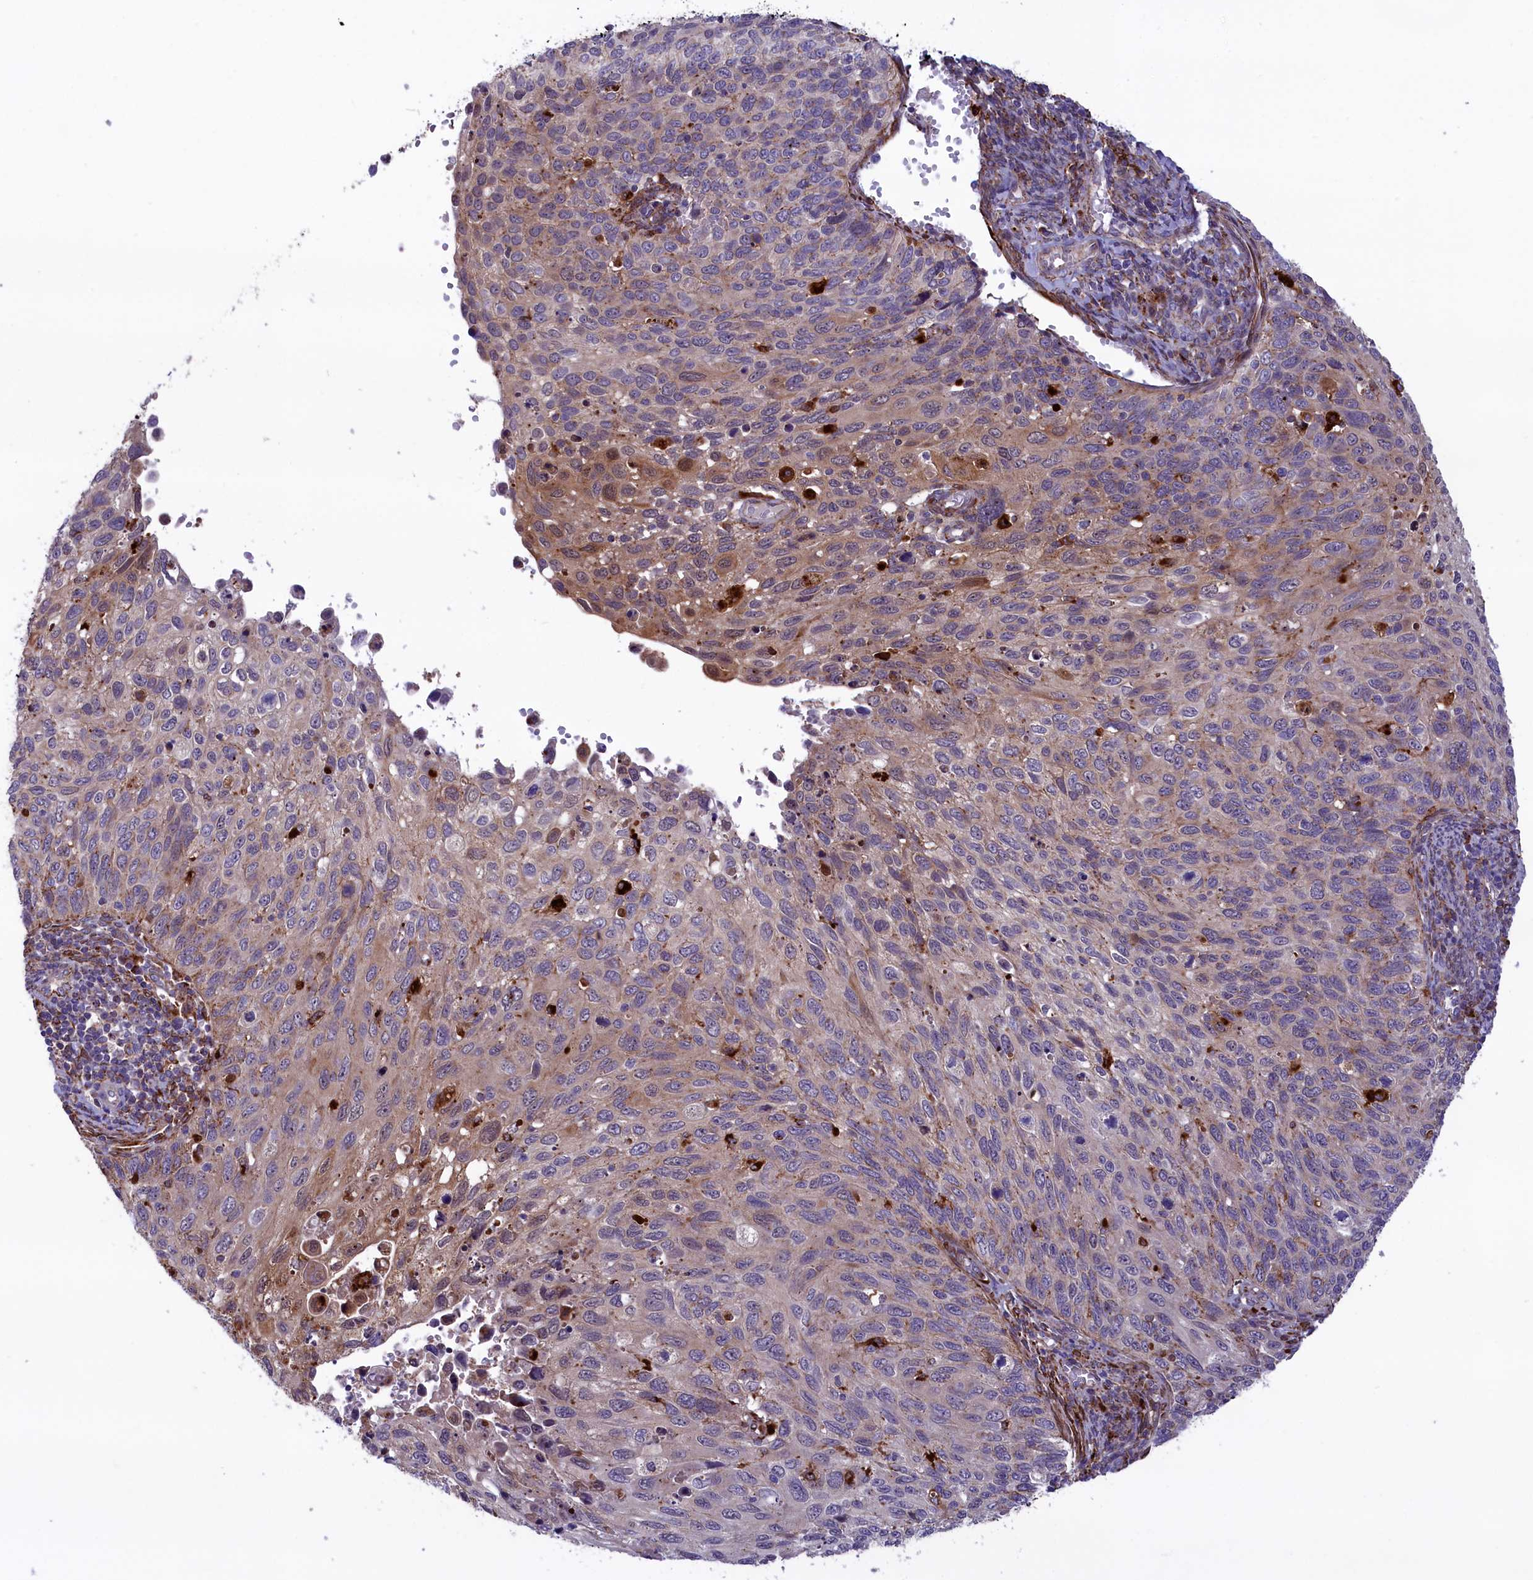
{"staining": {"intensity": "moderate", "quantity": "<25%", "location": "cytoplasmic/membranous"}, "tissue": "cervical cancer", "cell_type": "Tumor cells", "image_type": "cancer", "snomed": [{"axis": "morphology", "description": "Squamous cell carcinoma, NOS"}, {"axis": "topography", "description": "Cervix"}], "caption": "Immunohistochemistry (IHC) of squamous cell carcinoma (cervical) shows low levels of moderate cytoplasmic/membranous staining in about <25% of tumor cells.", "gene": "MAN2B1", "patient": {"sex": "female", "age": 70}}